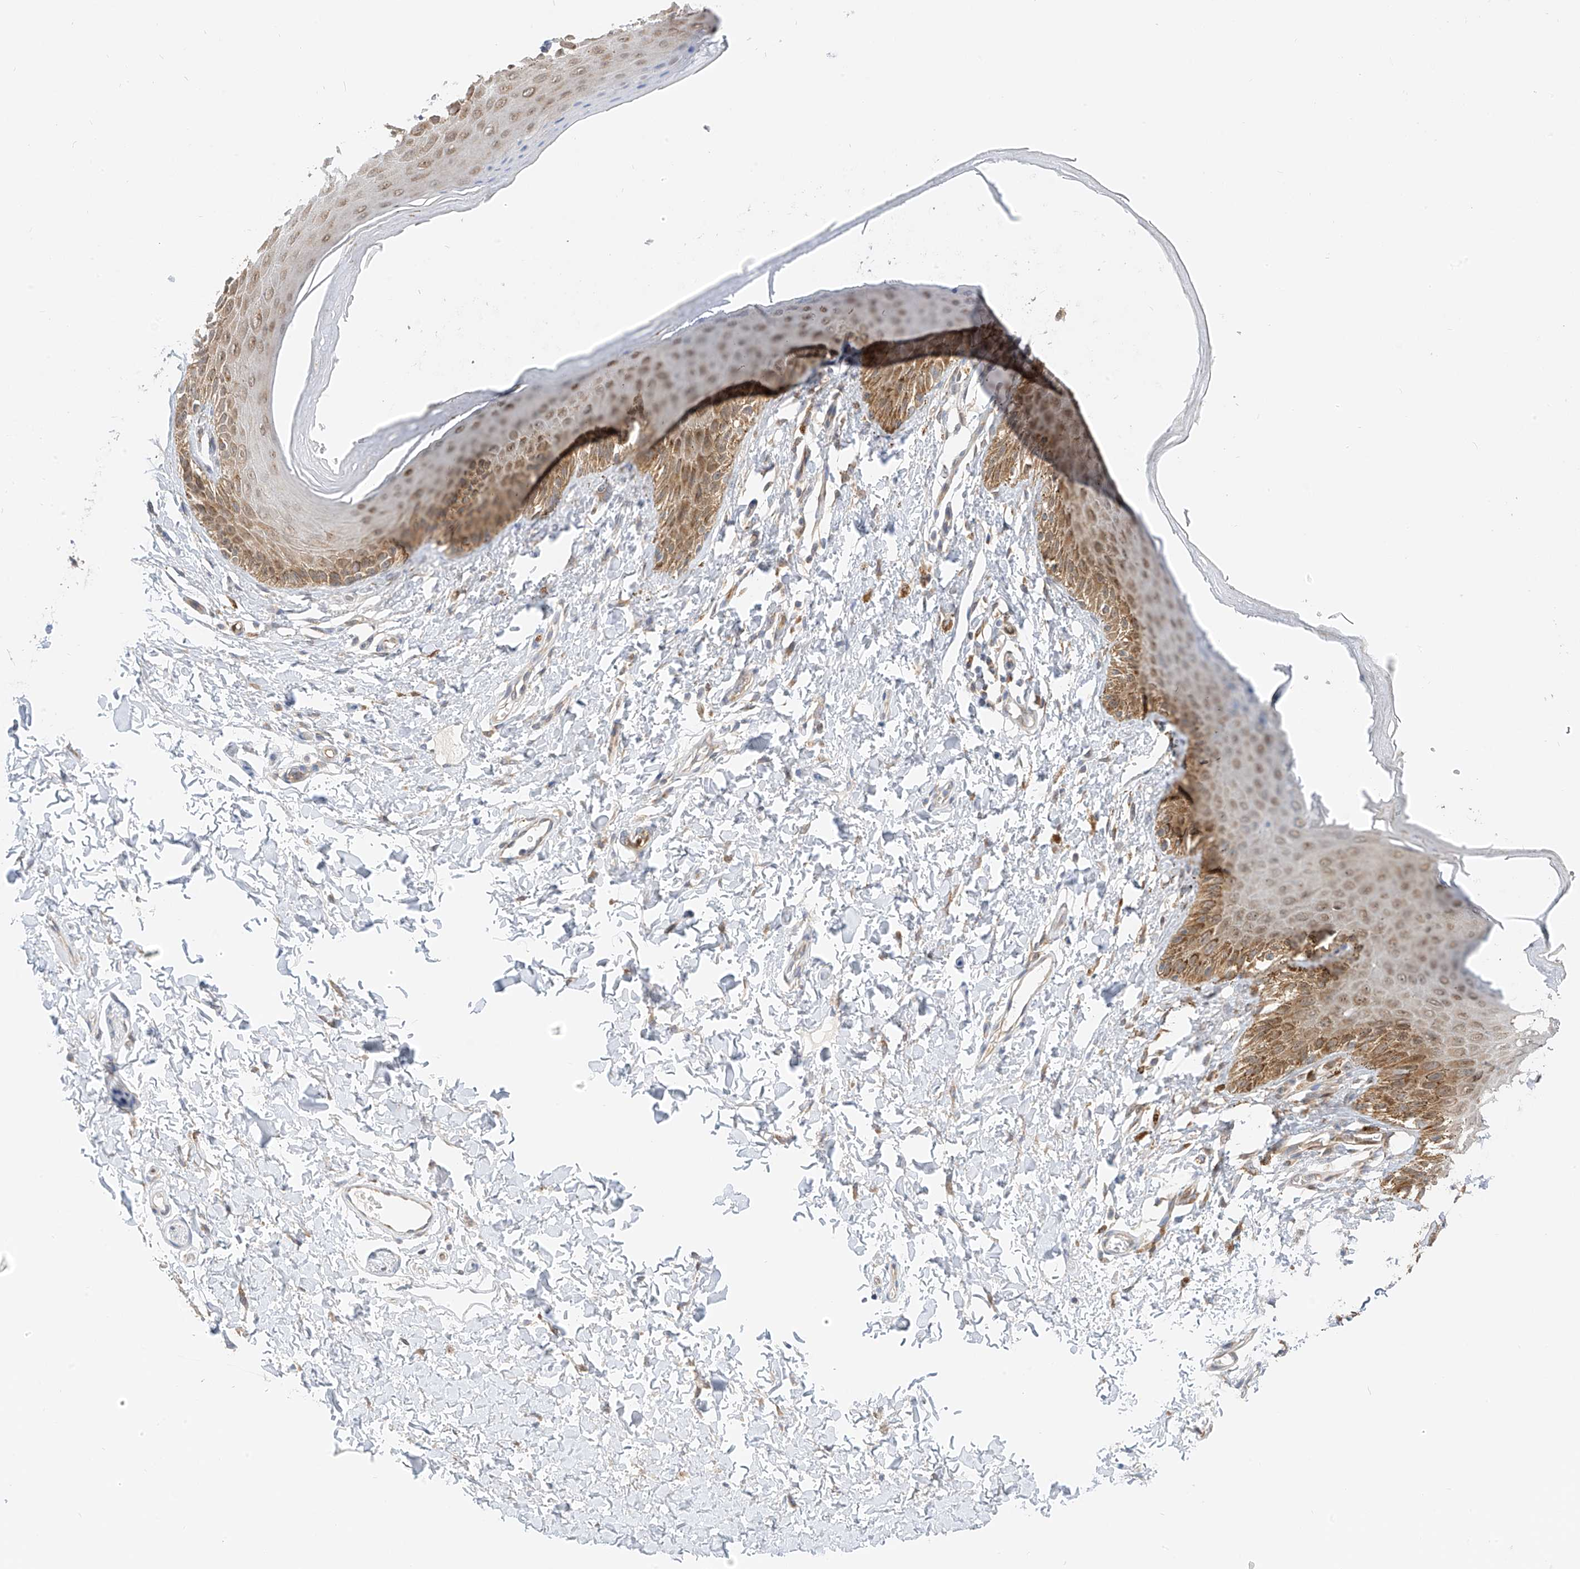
{"staining": {"intensity": "moderate", "quantity": "25%-75%", "location": "cytoplasmic/membranous,nuclear"}, "tissue": "skin", "cell_type": "Epidermal cells", "image_type": "normal", "snomed": [{"axis": "morphology", "description": "Normal tissue, NOS"}, {"axis": "topography", "description": "Anal"}], "caption": "The histopathology image exhibits staining of benign skin, revealing moderate cytoplasmic/membranous,nuclear protein expression (brown color) within epidermal cells.", "gene": "PPA2", "patient": {"sex": "male", "age": 44}}